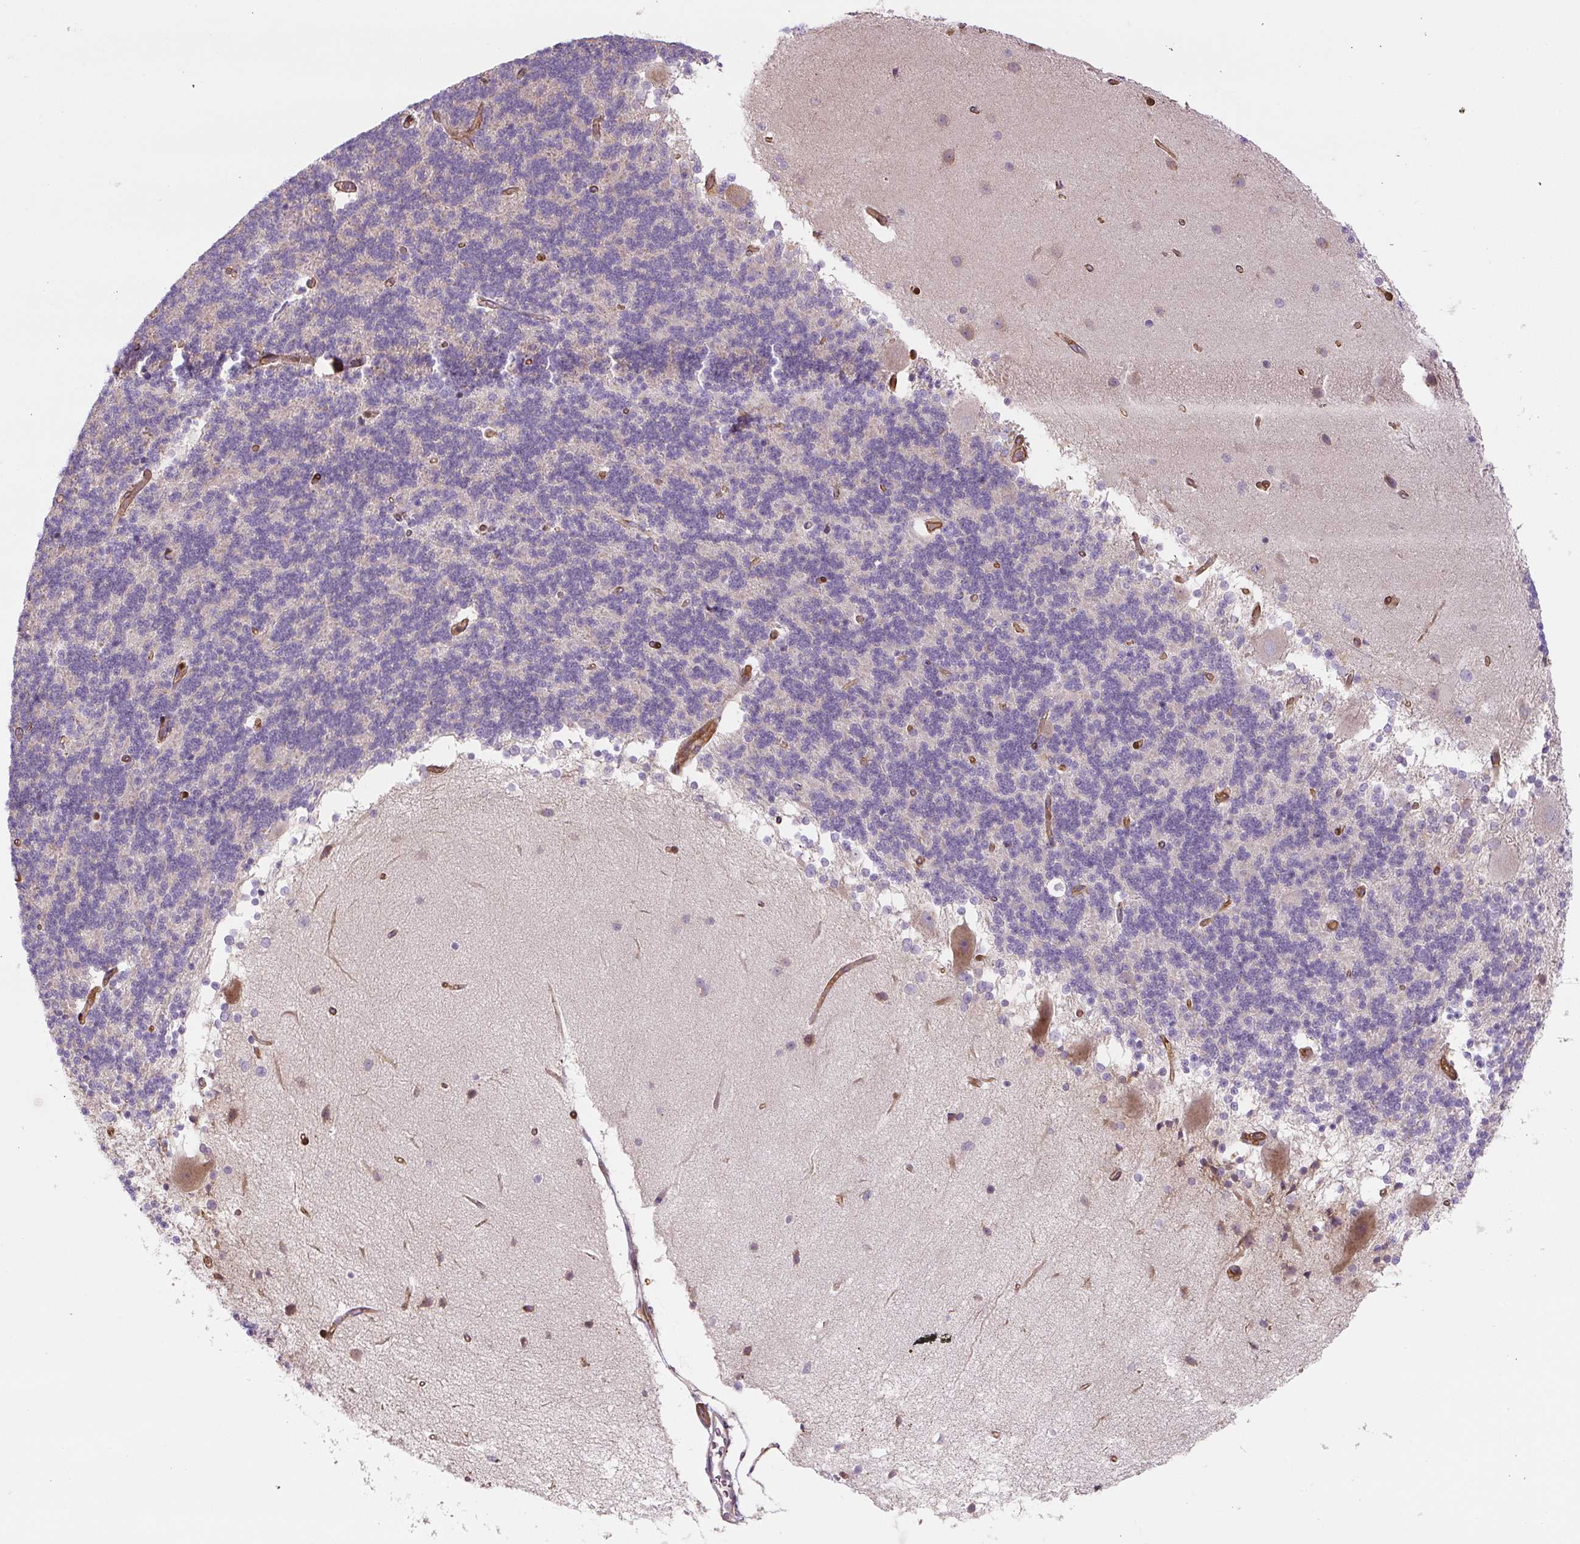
{"staining": {"intensity": "negative", "quantity": "none", "location": "none"}, "tissue": "cerebellum", "cell_type": "Cells in granular layer", "image_type": "normal", "snomed": [{"axis": "morphology", "description": "Normal tissue, NOS"}, {"axis": "topography", "description": "Cerebellum"}], "caption": "DAB immunohistochemical staining of normal human cerebellum exhibits no significant positivity in cells in granular layer.", "gene": "RASA1", "patient": {"sex": "female", "age": 54}}